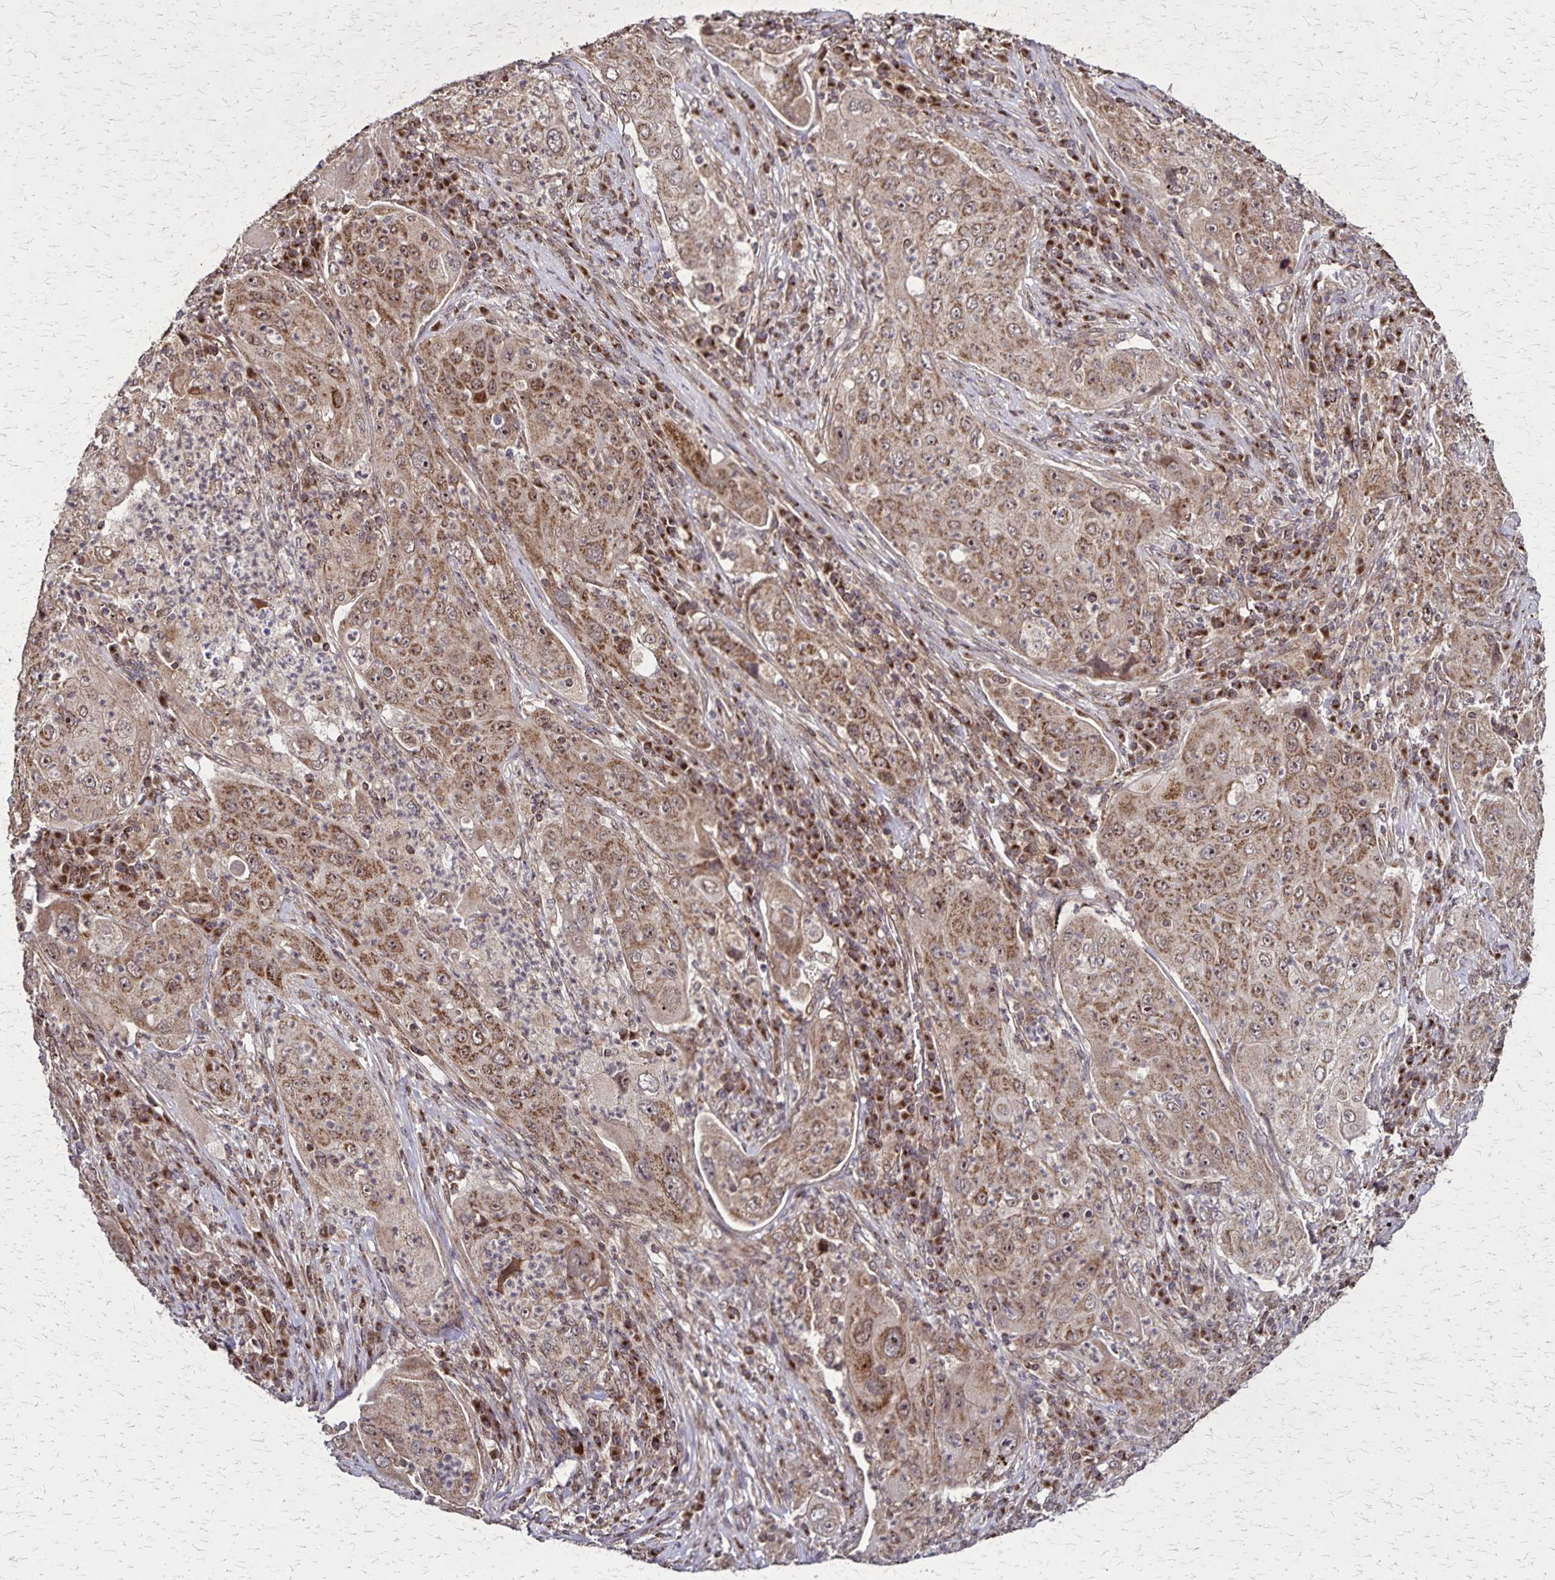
{"staining": {"intensity": "moderate", "quantity": ">75%", "location": "cytoplasmic/membranous,nuclear"}, "tissue": "lung cancer", "cell_type": "Tumor cells", "image_type": "cancer", "snomed": [{"axis": "morphology", "description": "Squamous cell carcinoma, NOS"}, {"axis": "topography", "description": "Lung"}], "caption": "Protein staining of lung cancer tissue displays moderate cytoplasmic/membranous and nuclear staining in about >75% of tumor cells.", "gene": "NFS1", "patient": {"sex": "female", "age": 59}}